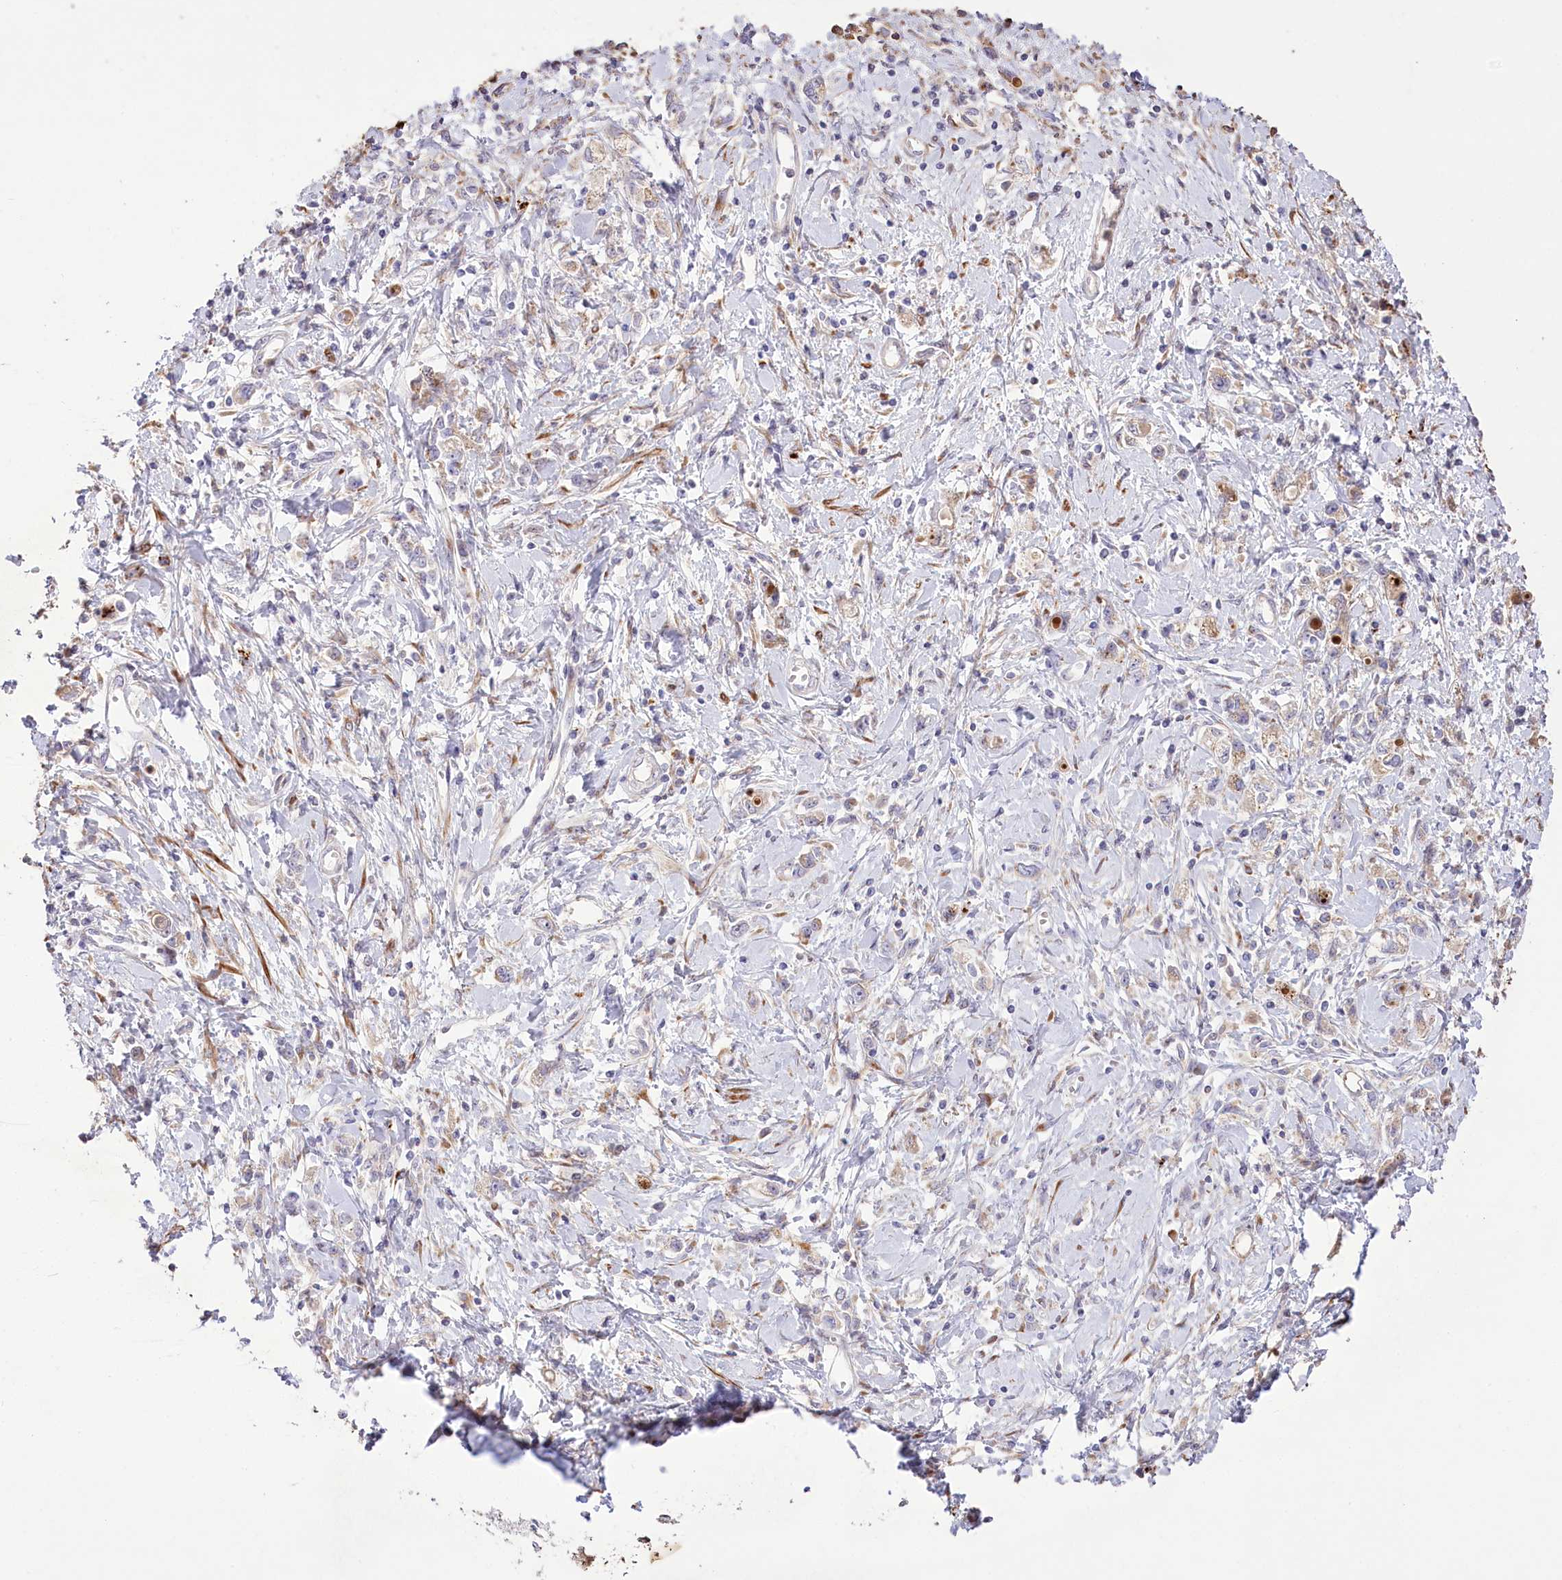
{"staining": {"intensity": "weak", "quantity": "<25%", "location": "cytoplasmic/membranous"}, "tissue": "stomach cancer", "cell_type": "Tumor cells", "image_type": "cancer", "snomed": [{"axis": "morphology", "description": "Adenocarcinoma, NOS"}, {"axis": "topography", "description": "Stomach"}], "caption": "Immunohistochemical staining of human adenocarcinoma (stomach) displays no significant staining in tumor cells. Nuclei are stained in blue.", "gene": "RNF24", "patient": {"sex": "female", "age": 76}}